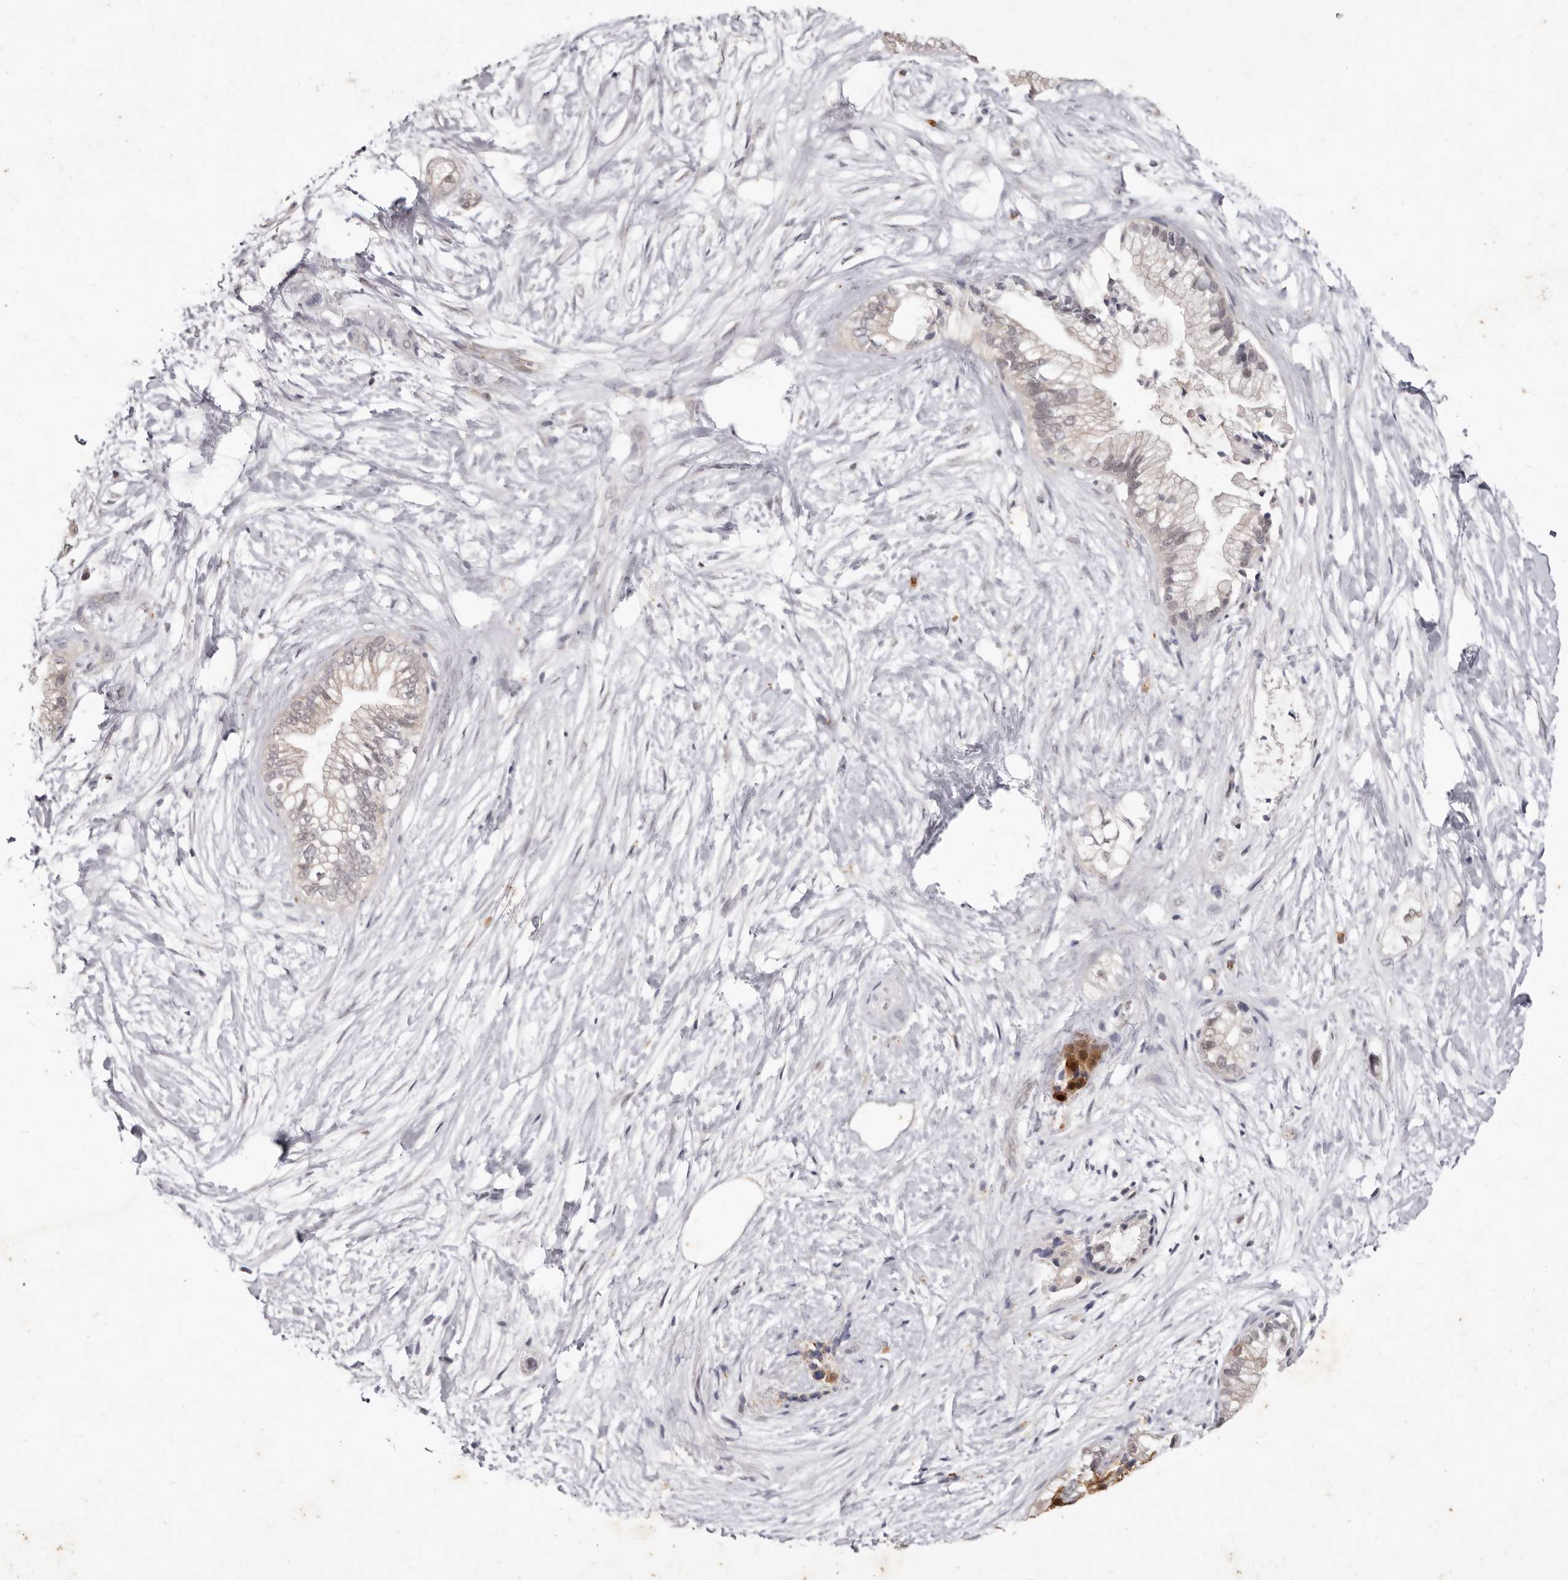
{"staining": {"intensity": "negative", "quantity": "none", "location": "none"}, "tissue": "pancreatic cancer", "cell_type": "Tumor cells", "image_type": "cancer", "snomed": [{"axis": "morphology", "description": "Adenocarcinoma, NOS"}, {"axis": "topography", "description": "Pancreas"}], "caption": "Immunohistochemistry photomicrograph of neoplastic tissue: human pancreatic cancer (adenocarcinoma) stained with DAB (3,3'-diaminobenzidine) shows no significant protein staining in tumor cells. Nuclei are stained in blue.", "gene": "ACLY", "patient": {"sex": "male", "age": 68}}